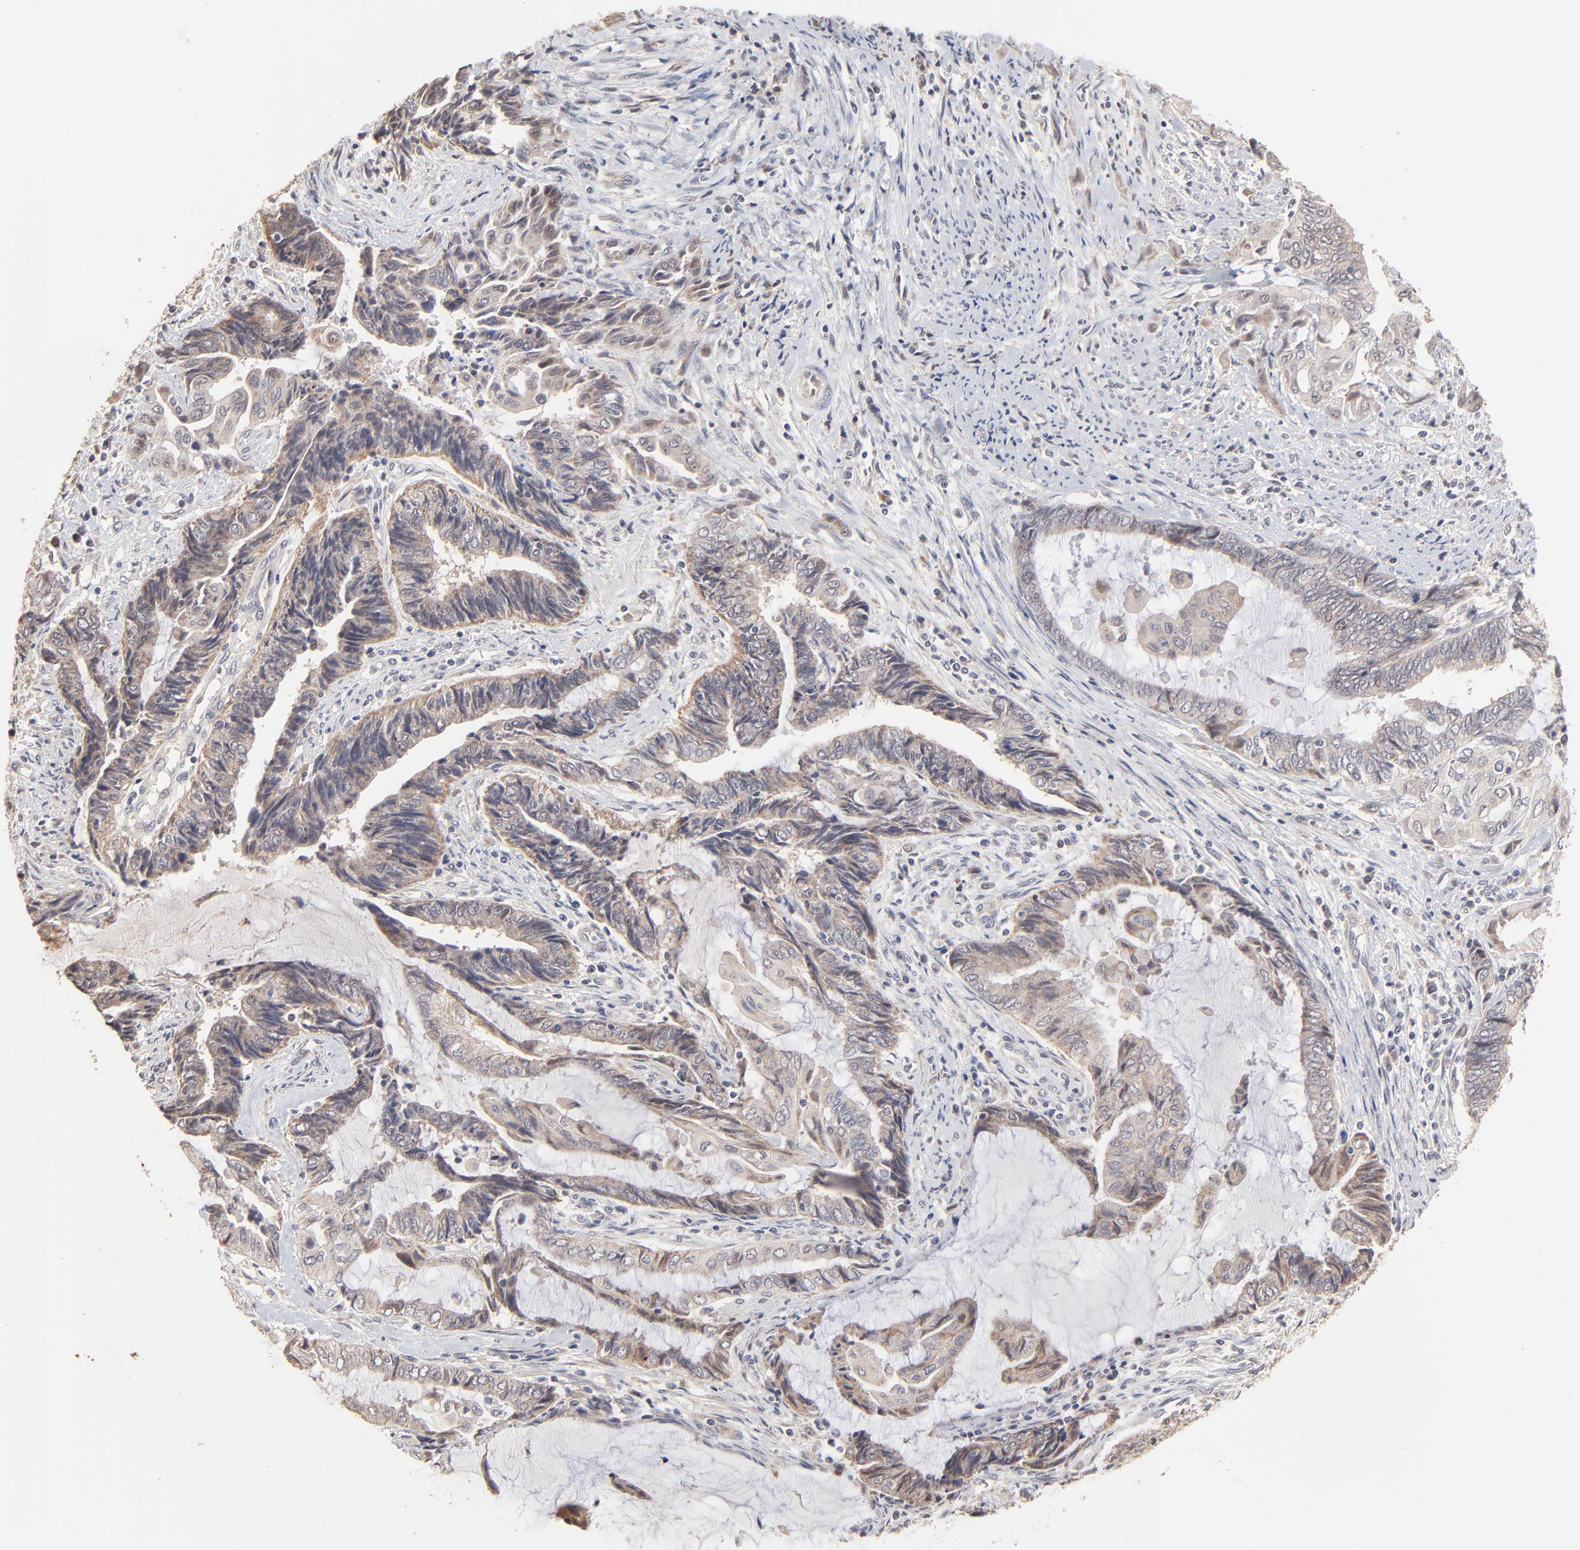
{"staining": {"intensity": "moderate", "quantity": "25%-75%", "location": "cytoplasmic/membranous"}, "tissue": "endometrial cancer", "cell_type": "Tumor cells", "image_type": "cancer", "snomed": [{"axis": "morphology", "description": "Adenocarcinoma, NOS"}, {"axis": "topography", "description": "Uterus"}, {"axis": "topography", "description": "Endometrium"}], "caption": "Human endometrial cancer stained with a protein marker exhibits moderate staining in tumor cells.", "gene": "MSL2", "patient": {"sex": "female", "age": 70}}